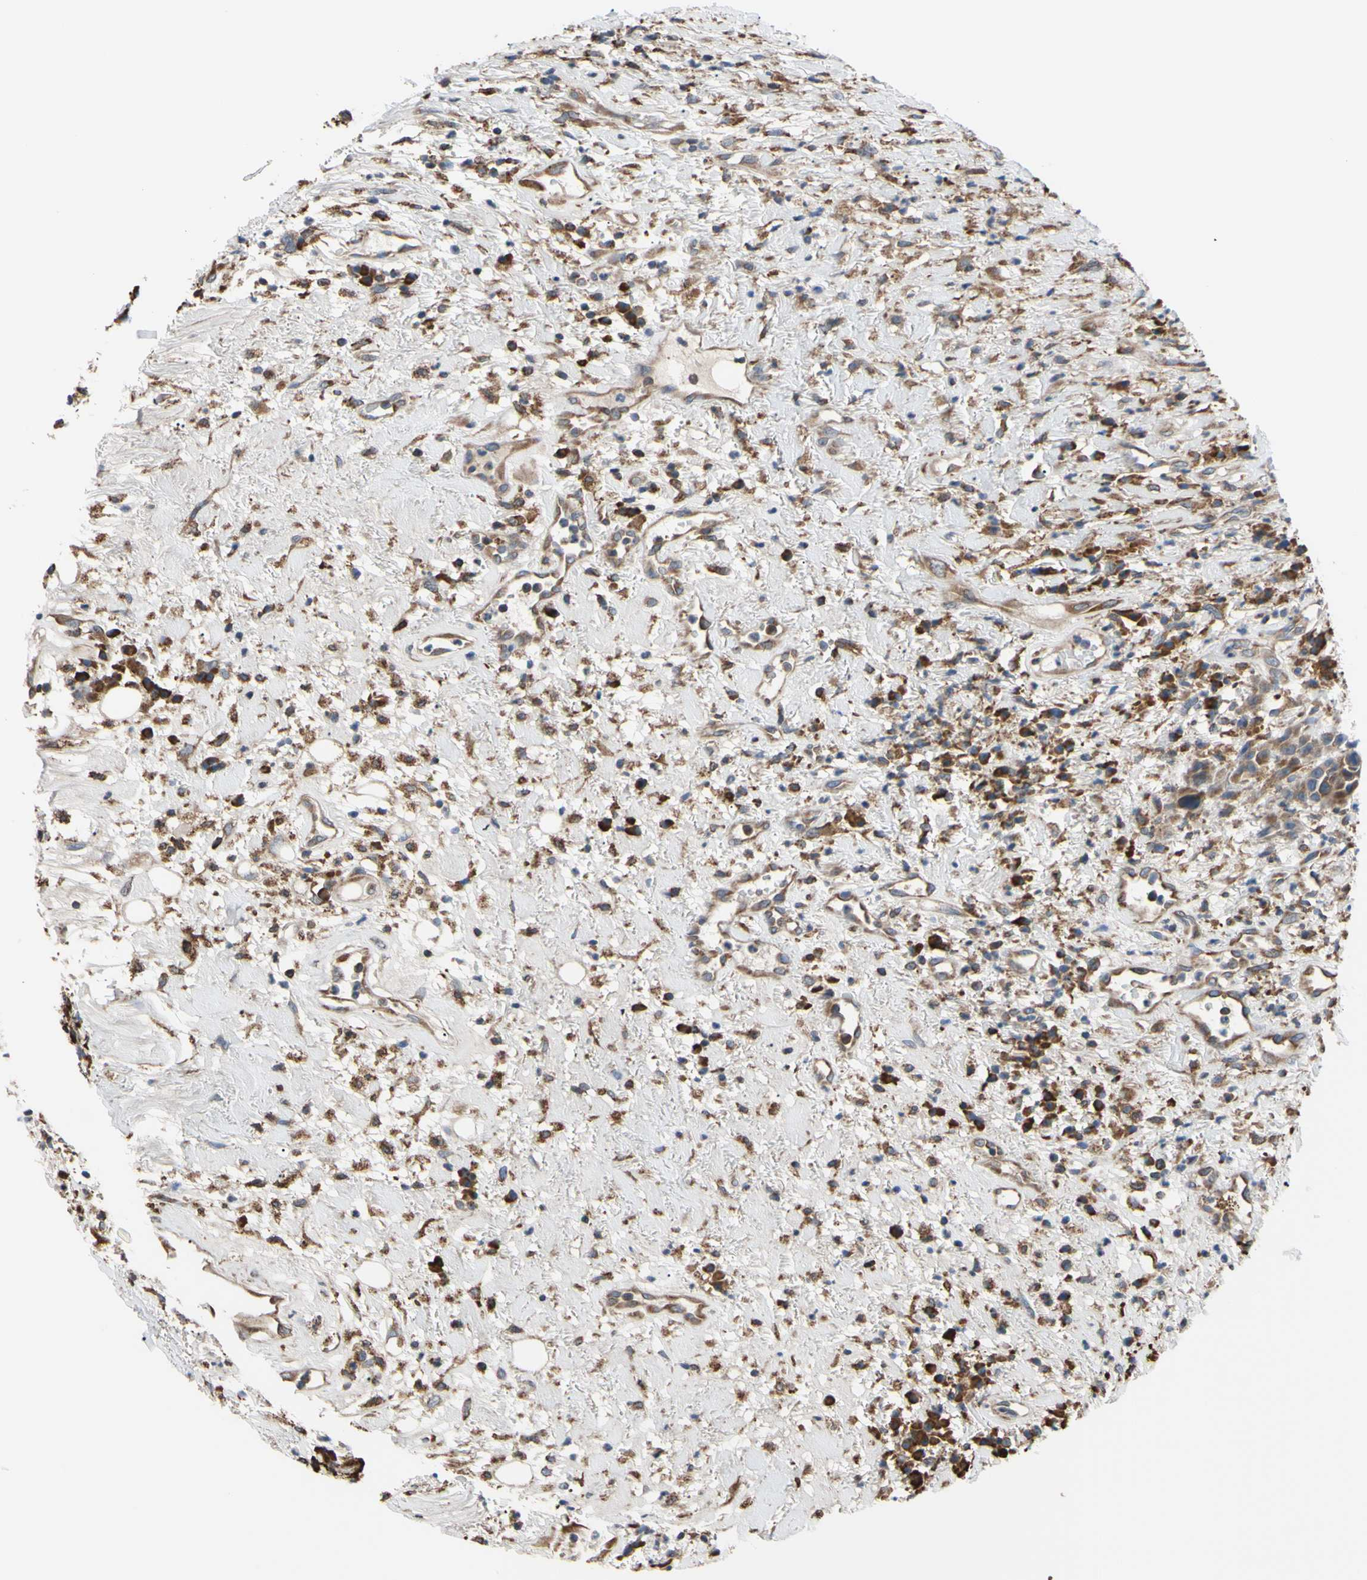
{"staining": {"intensity": "moderate", "quantity": ">75%", "location": "cytoplasmic/membranous"}, "tissue": "head and neck cancer", "cell_type": "Tumor cells", "image_type": "cancer", "snomed": [{"axis": "morphology", "description": "Squamous cell carcinoma, NOS"}, {"axis": "topography", "description": "Head-Neck"}], "caption": "Head and neck cancer tissue reveals moderate cytoplasmic/membranous staining in about >75% of tumor cells, visualized by immunohistochemistry.", "gene": "BMF", "patient": {"sex": "male", "age": 62}}